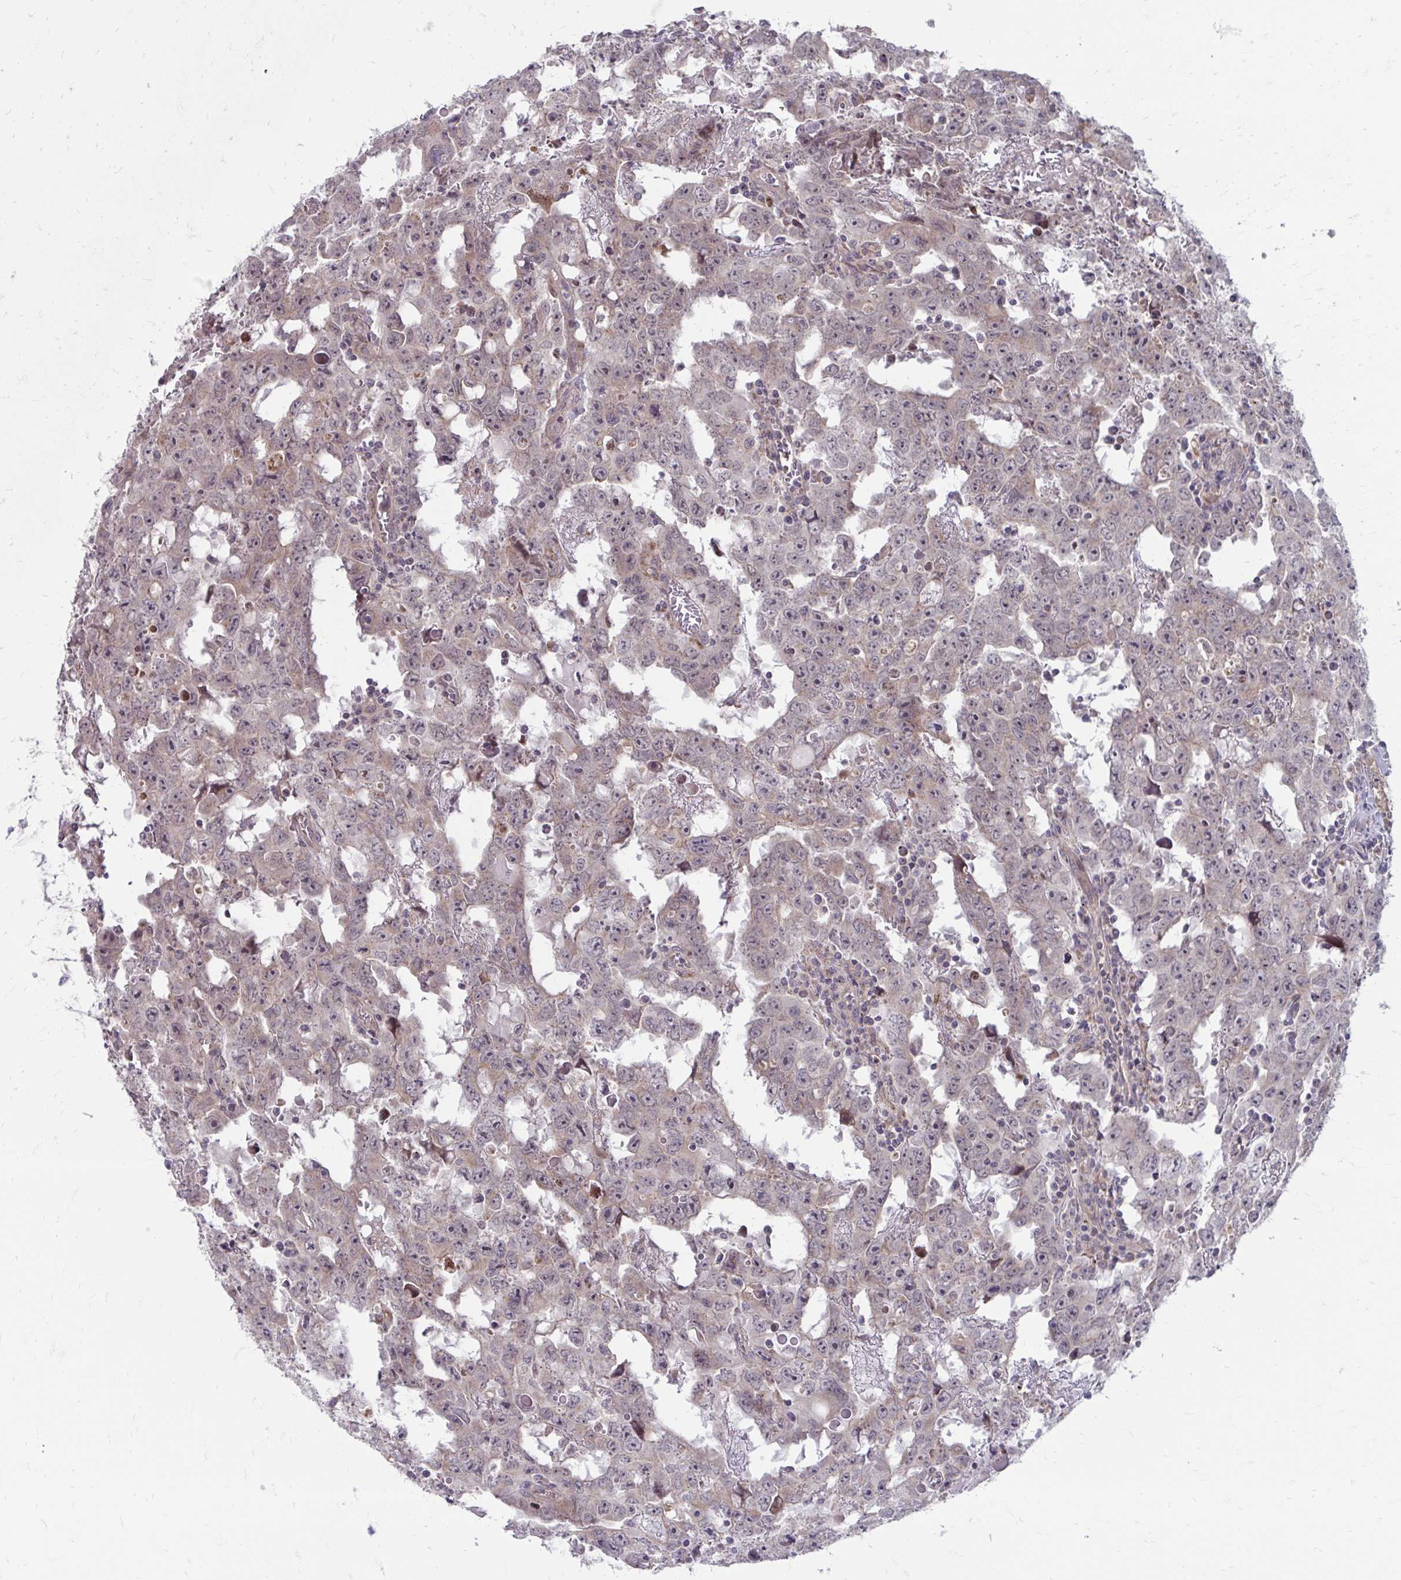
{"staining": {"intensity": "weak", "quantity": "<25%", "location": "cytoplasmic/membranous"}, "tissue": "testis cancer", "cell_type": "Tumor cells", "image_type": "cancer", "snomed": [{"axis": "morphology", "description": "Carcinoma, Embryonal, NOS"}, {"axis": "topography", "description": "Testis"}], "caption": "High magnification brightfield microscopy of testis cancer (embryonal carcinoma) stained with DAB (3,3'-diaminobenzidine) (brown) and counterstained with hematoxylin (blue): tumor cells show no significant positivity.", "gene": "ITPR2", "patient": {"sex": "male", "age": 22}}